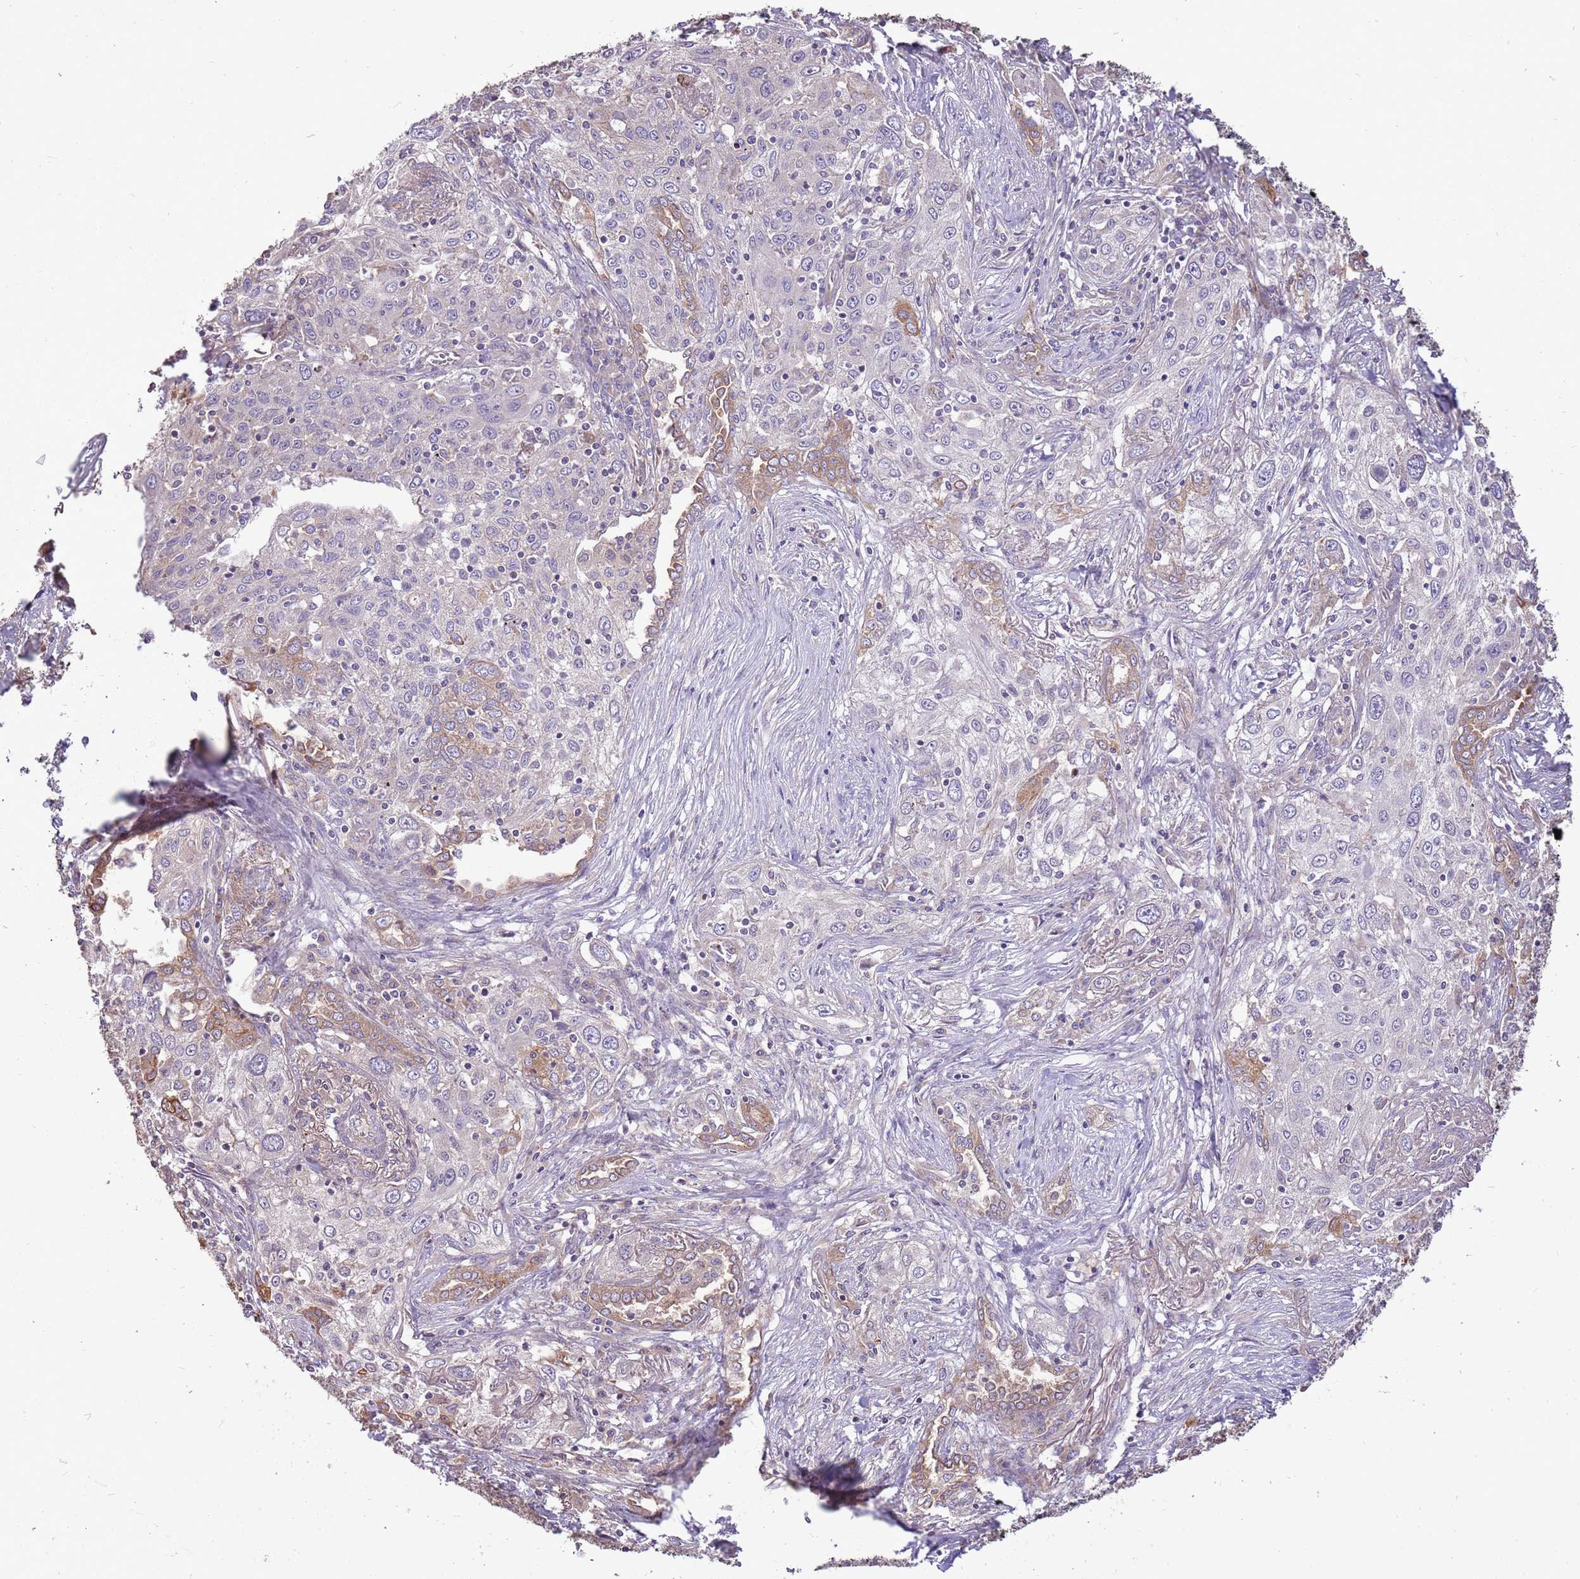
{"staining": {"intensity": "moderate", "quantity": "<25%", "location": "cytoplasmic/membranous"}, "tissue": "lung cancer", "cell_type": "Tumor cells", "image_type": "cancer", "snomed": [{"axis": "morphology", "description": "Squamous cell carcinoma, NOS"}, {"axis": "topography", "description": "Lung"}], "caption": "High-magnification brightfield microscopy of lung cancer stained with DAB (3,3'-diaminobenzidine) (brown) and counterstained with hematoxylin (blue). tumor cells exhibit moderate cytoplasmic/membranous staining is identified in about<25% of cells.", "gene": "WASHC4", "patient": {"sex": "female", "age": 69}}